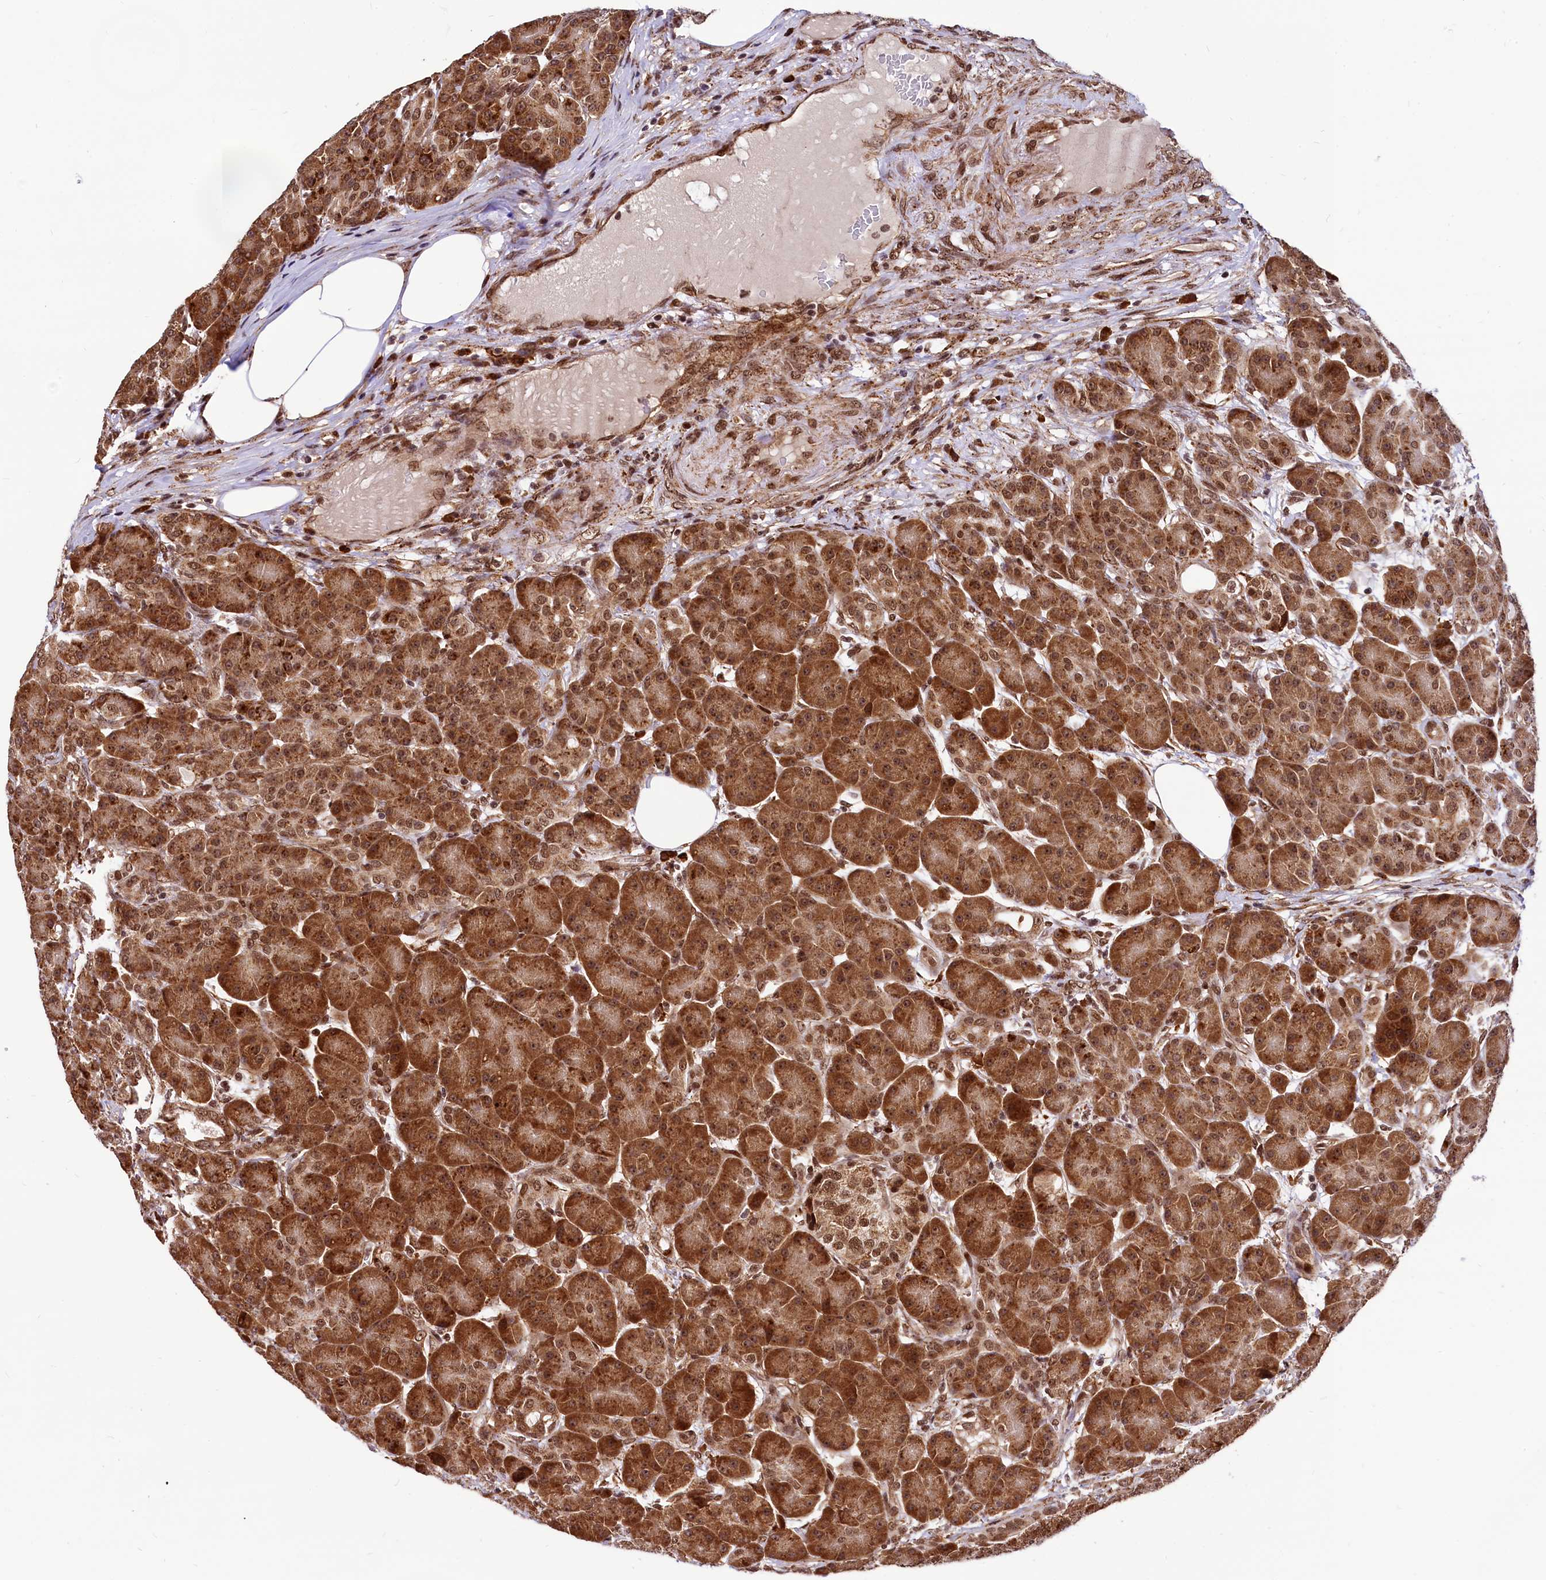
{"staining": {"intensity": "strong", "quantity": ">75%", "location": "cytoplasmic/membranous,nuclear"}, "tissue": "pancreas", "cell_type": "Exocrine glandular cells", "image_type": "normal", "snomed": [{"axis": "morphology", "description": "Normal tissue, NOS"}, {"axis": "topography", "description": "Pancreas"}], "caption": "A micrograph of pancreas stained for a protein shows strong cytoplasmic/membranous,nuclear brown staining in exocrine glandular cells.", "gene": "PDS5B", "patient": {"sex": "male", "age": 63}}